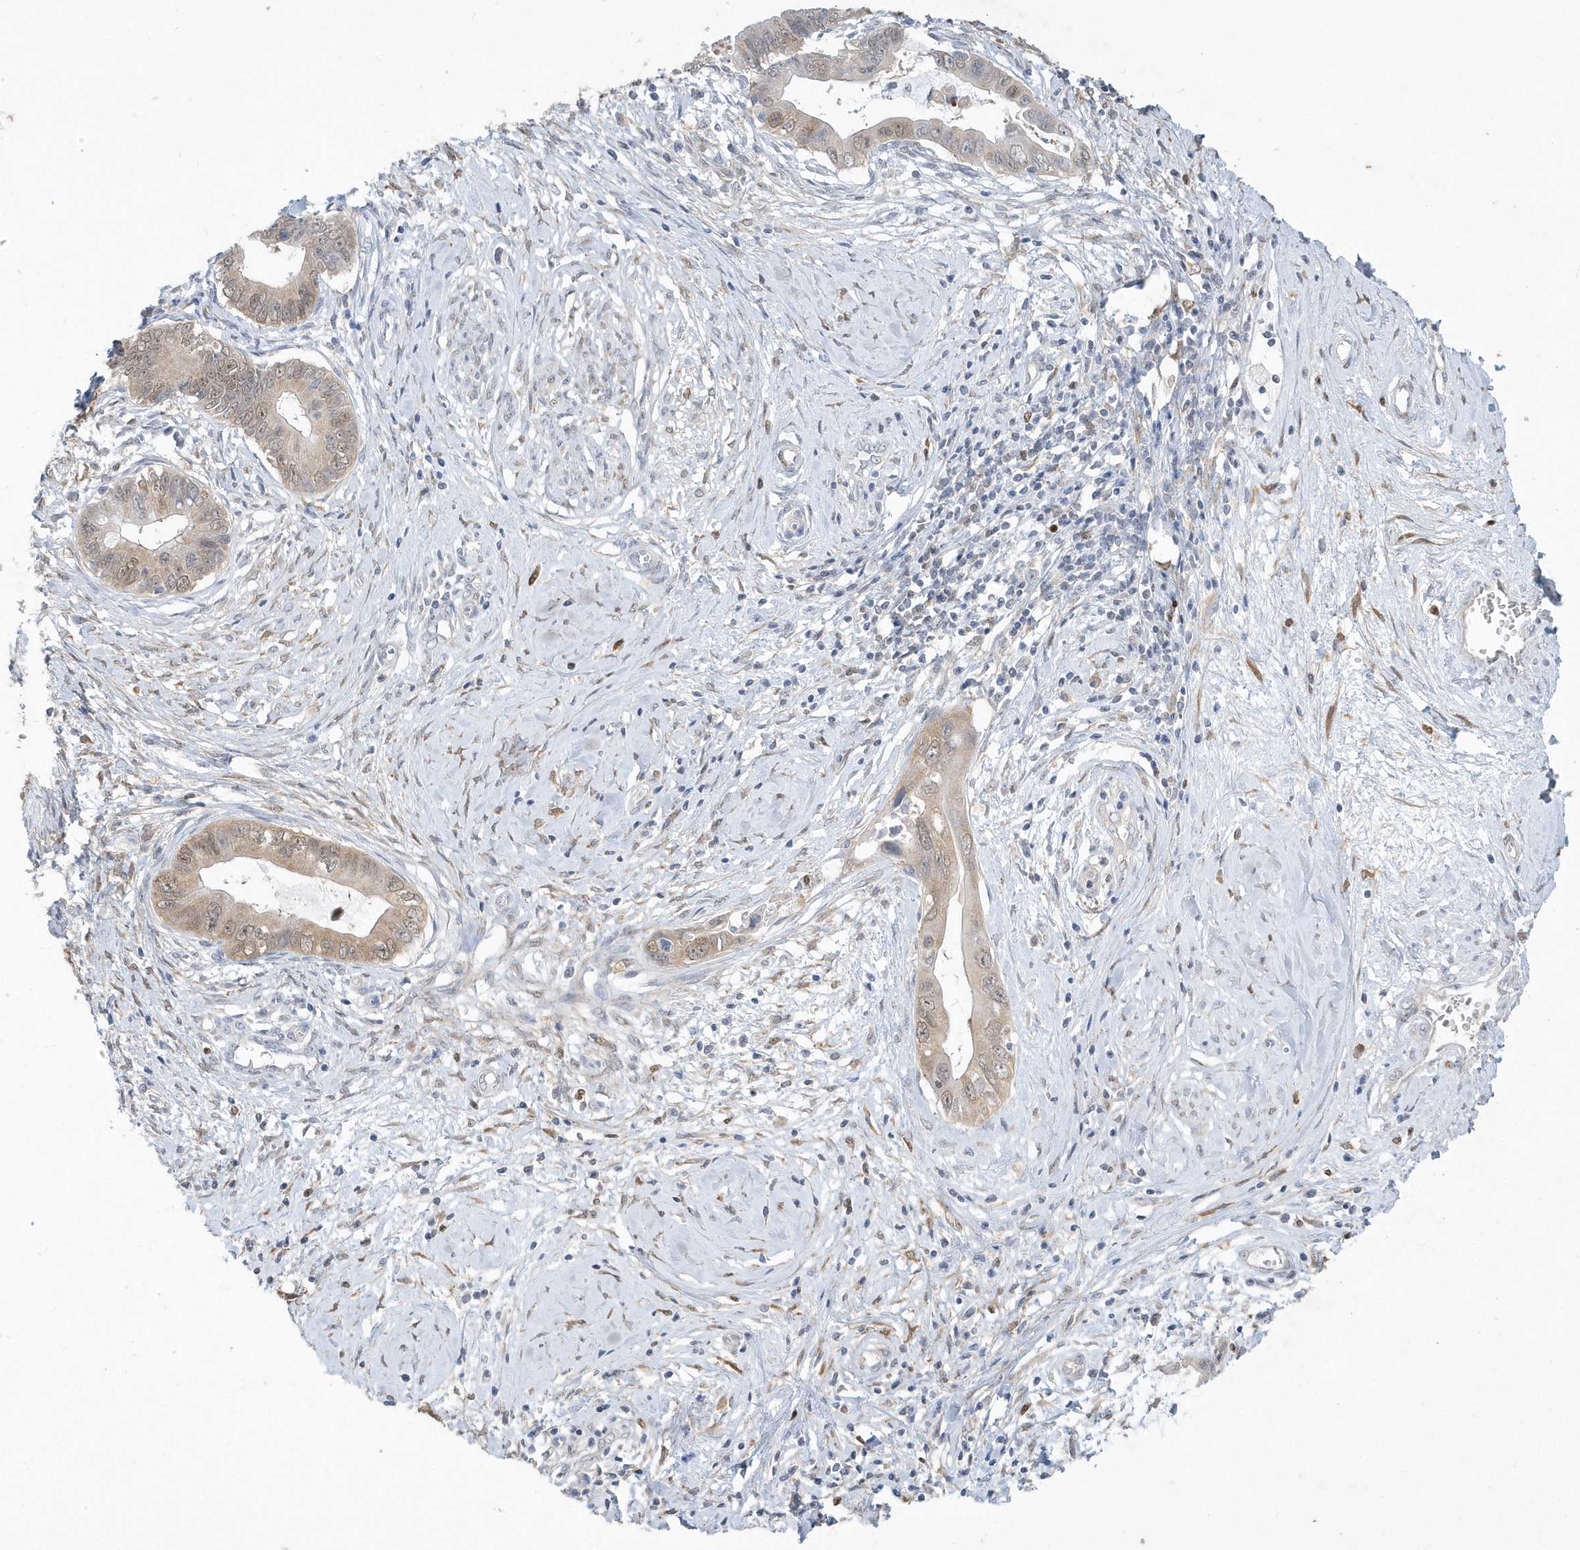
{"staining": {"intensity": "weak", "quantity": ">75%", "location": "cytoplasmic/membranous,nuclear"}, "tissue": "cervical cancer", "cell_type": "Tumor cells", "image_type": "cancer", "snomed": [{"axis": "morphology", "description": "Adenocarcinoma, NOS"}, {"axis": "topography", "description": "Cervix"}], "caption": "Cervical cancer tissue displays weak cytoplasmic/membranous and nuclear positivity in approximately >75% of tumor cells, visualized by immunohistochemistry.", "gene": "AKR7A2", "patient": {"sex": "female", "age": 44}}